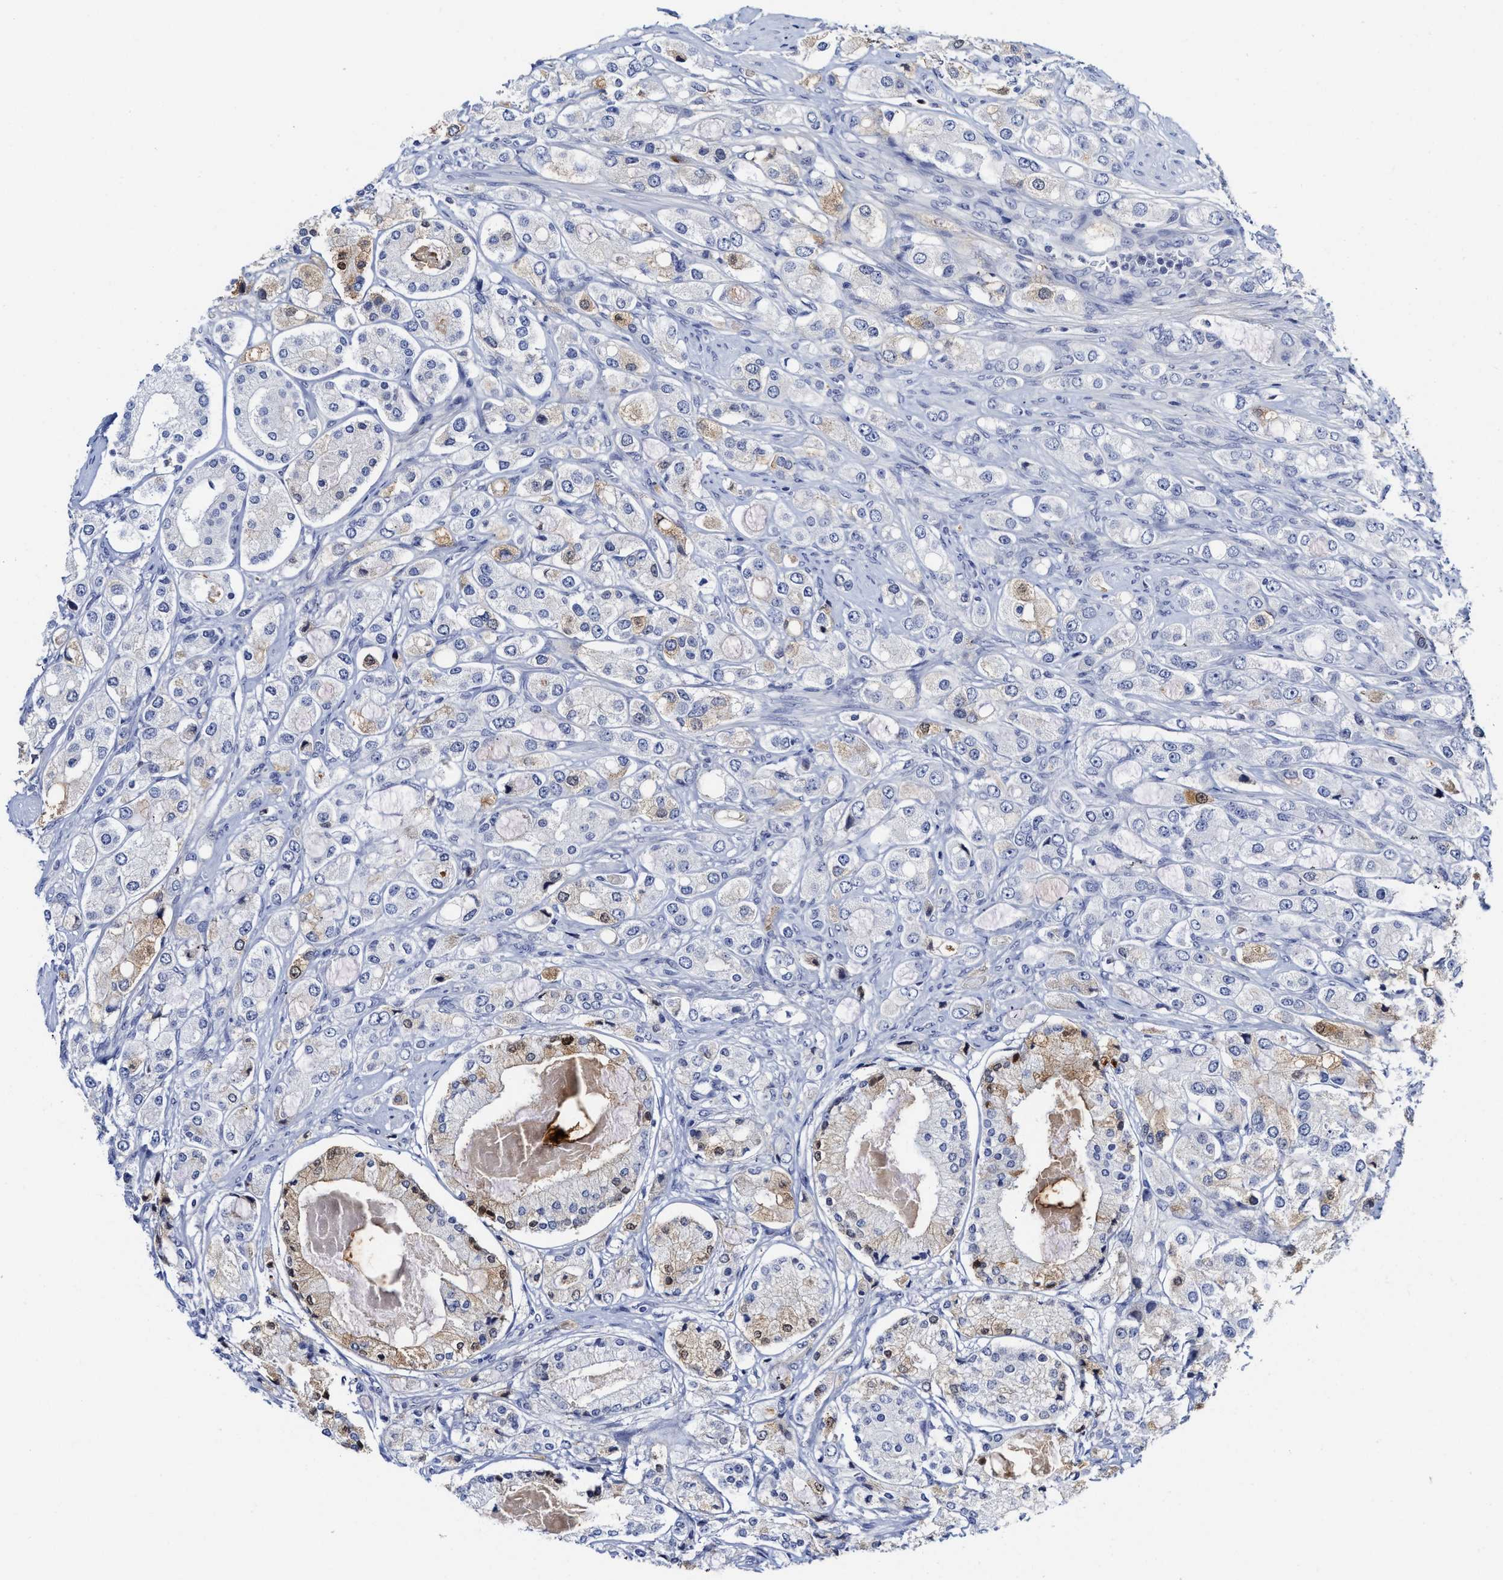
{"staining": {"intensity": "weak", "quantity": "<25%", "location": "cytoplasmic/membranous"}, "tissue": "prostate cancer", "cell_type": "Tumor cells", "image_type": "cancer", "snomed": [{"axis": "morphology", "description": "Adenocarcinoma, High grade"}, {"axis": "topography", "description": "Prostate"}], "caption": "DAB immunohistochemical staining of prostate cancer (adenocarcinoma (high-grade)) exhibits no significant staining in tumor cells.", "gene": "C2", "patient": {"sex": "male", "age": 65}}